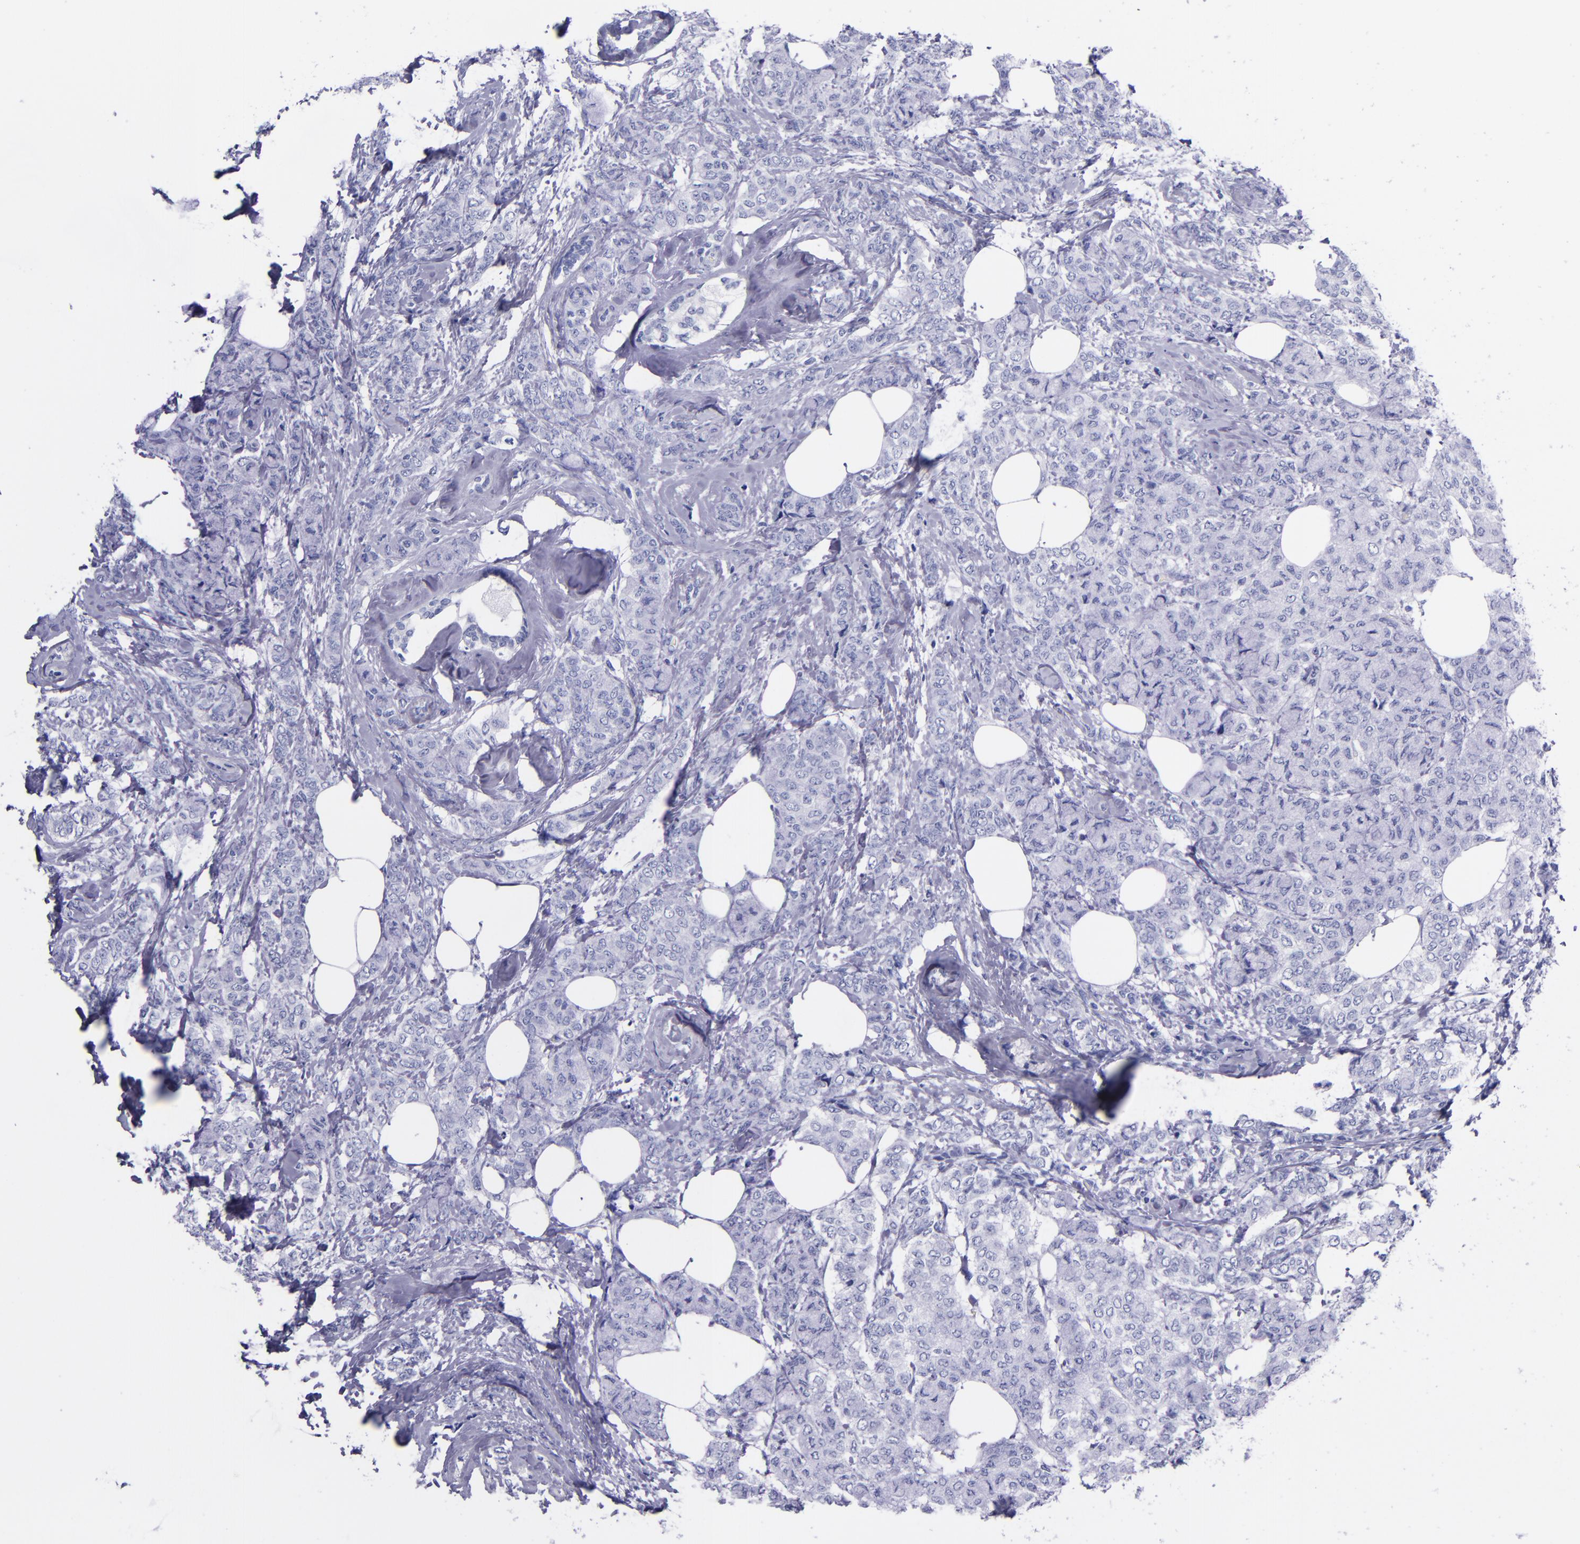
{"staining": {"intensity": "negative", "quantity": "none", "location": "none"}, "tissue": "breast cancer", "cell_type": "Tumor cells", "image_type": "cancer", "snomed": [{"axis": "morphology", "description": "Lobular carcinoma"}, {"axis": "topography", "description": "Breast"}], "caption": "Breast lobular carcinoma was stained to show a protein in brown. There is no significant positivity in tumor cells.", "gene": "SV2A", "patient": {"sex": "female", "age": 60}}